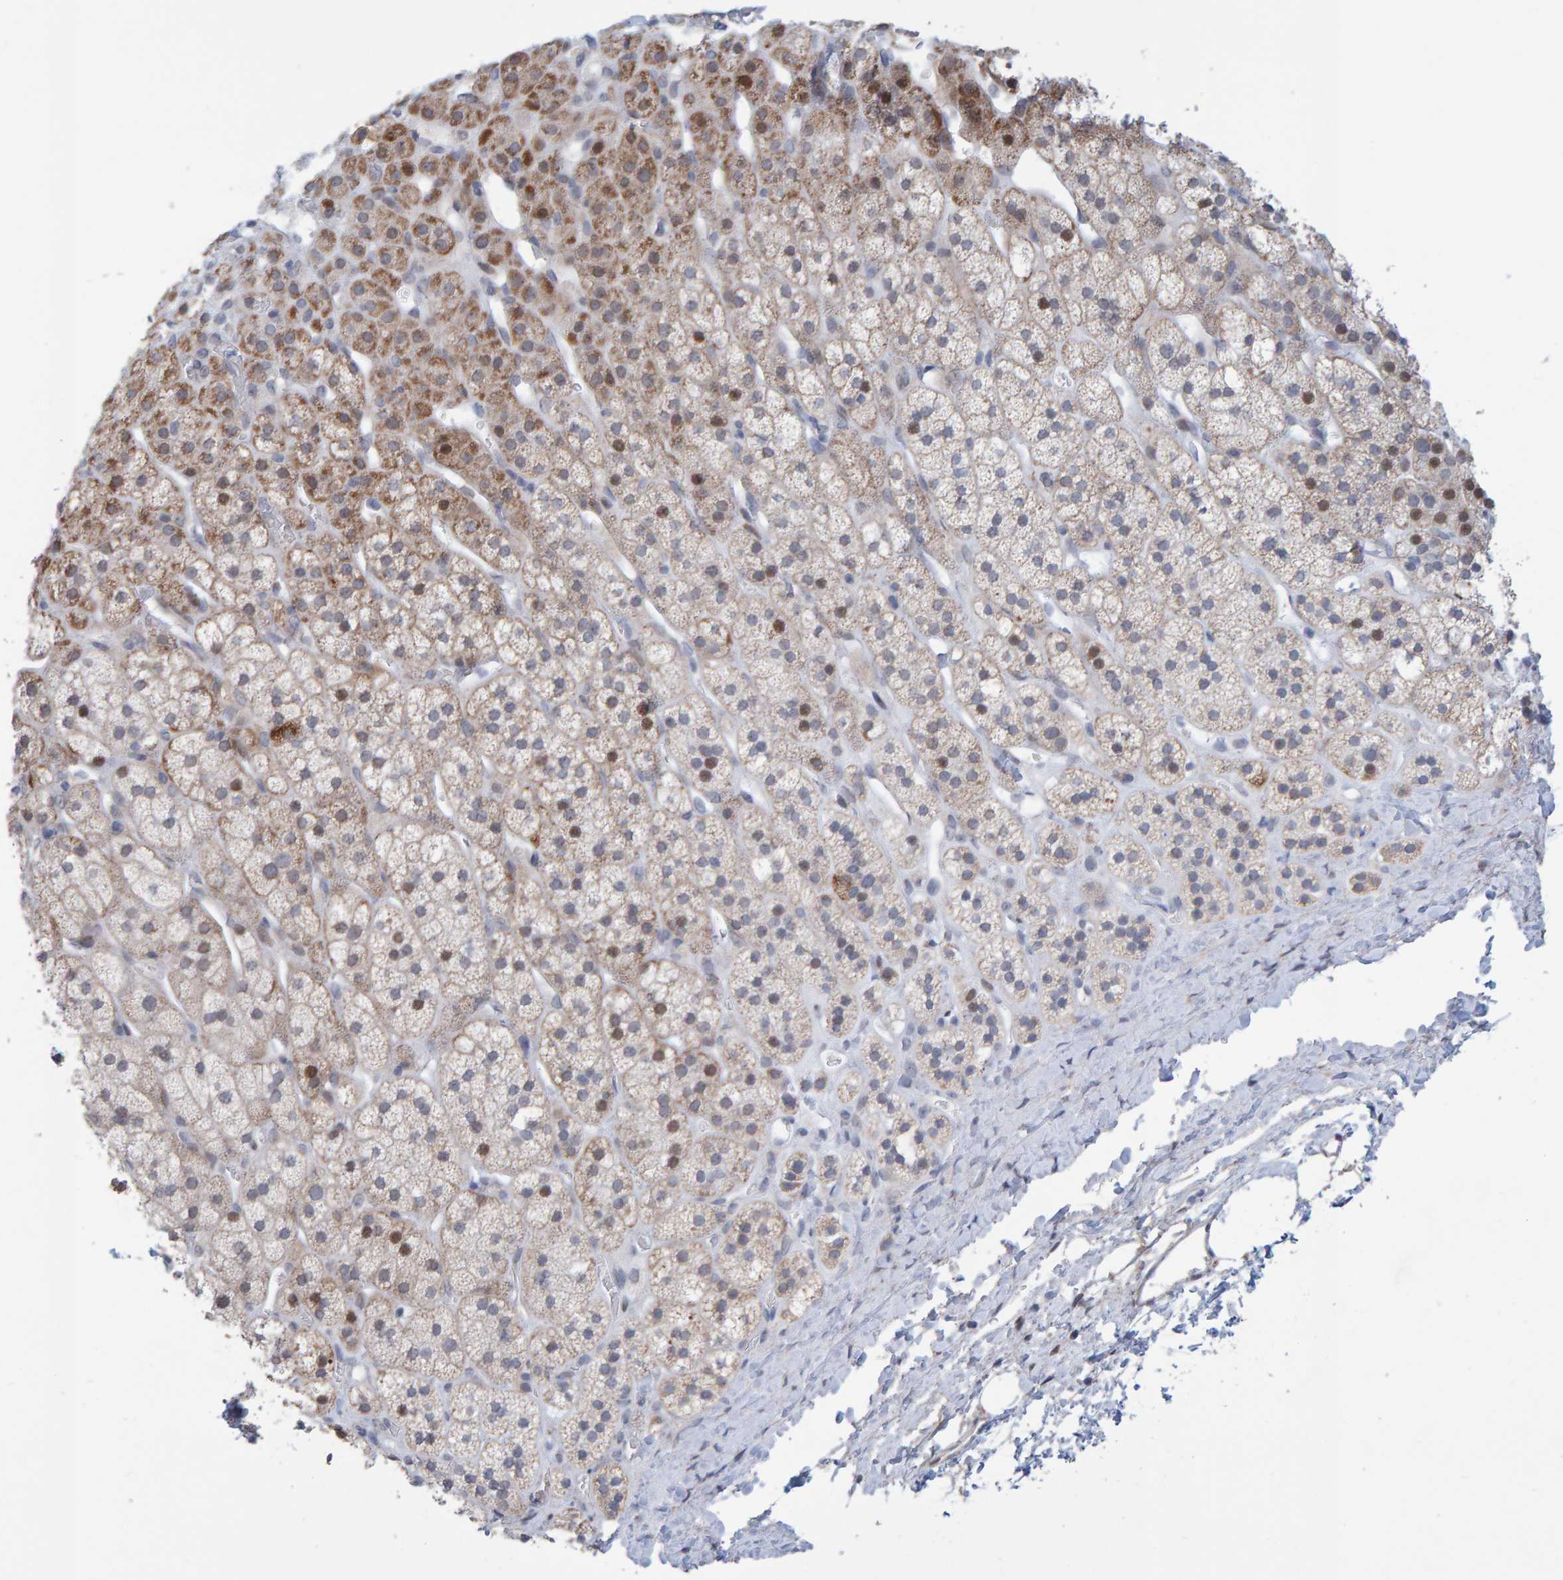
{"staining": {"intensity": "moderate", "quantity": ">75%", "location": "cytoplasmic/membranous,nuclear"}, "tissue": "adrenal gland", "cell_type": "Glandular cells", "image_type": "normal", "snomed": [{"axis": "morphology", "description": "Normal tissue, NOS"}, {"axis": "topography", "description": "Adrenal gland"}], "caption": "A brown stain highlights moderate cytoplasmic/membranous,nuclear positivity of a protein in glandular cells of normal human adrenal gland.", "gene": "USP43", "patient": {"sex": "male", "age": 56}}